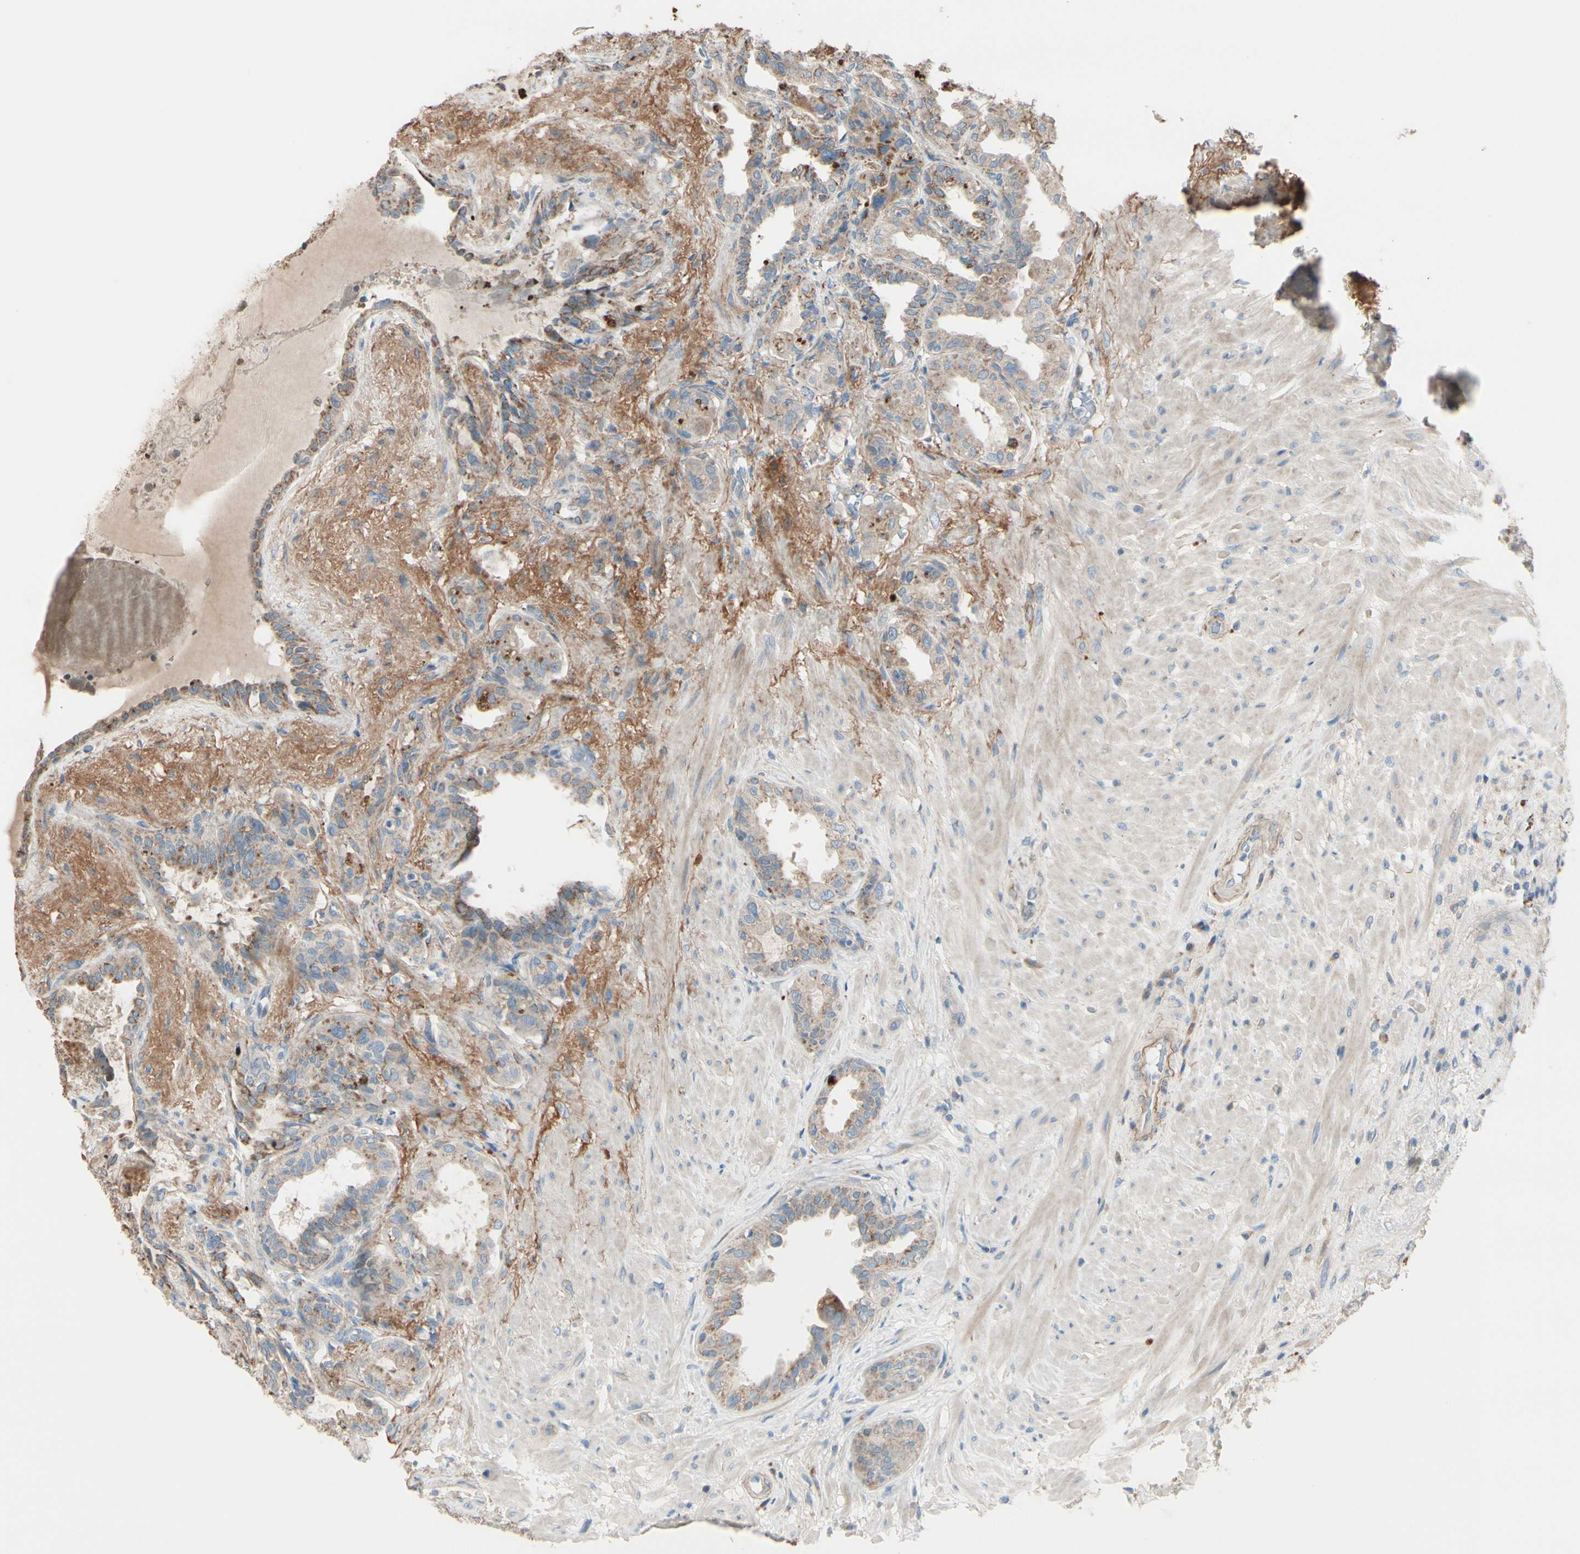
{"staining": {"intensity": "weak", "quantity": ">75%", "location": "cytoplasmic/membranous"}, "tissue": "seminal vesicle", "cell_type": "Glandular cells", "image_type": "normal", "snomed": [{"axis": "morphology", "description": "Normal tissue, NOS"}, {"axis": "topography", "description": "Seminal veicle"}], "caption": "An immunohistochemistry histopathology image of normal tissue is shown. Protein staining in brown labels weak cytoplasmic/membranous positivity in seminal vesicle within glandular cells.", "gene": "EPHA3", "patient": {"sex": "male", "age": 61}}